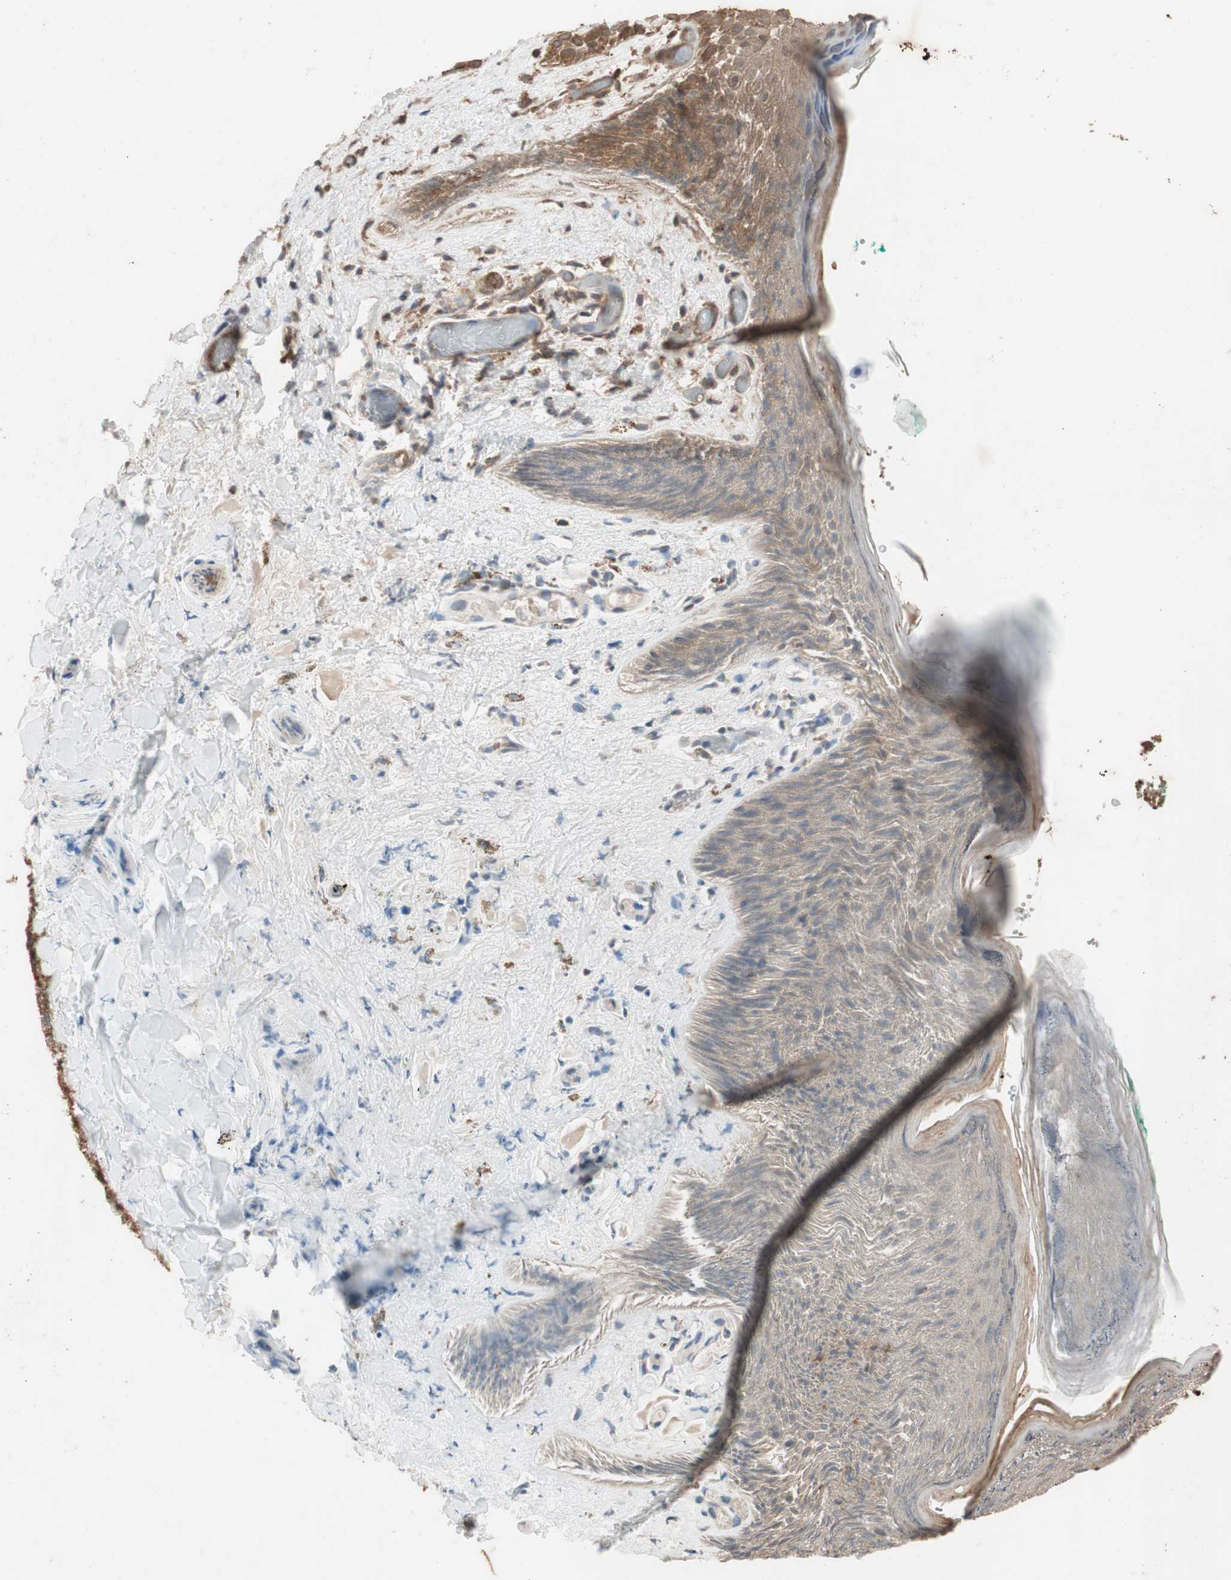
{"staining": {"intensity": "moderate", "quantity": "<25%", "location": "cytoplasmic/membranous"}, "tissue": "skin", "cell_type": "Epidermal cells", "image_type": "normal", "snomed": [{"axis": "morphology", "description": "Normal tissue, NOS"}, {"axis": "topography", "description": "Anal"}], "caption": "The immunohistochemical stain highlights moderate cytoplasmic/membranous expression in epidermal cells of normal skin. (DAB (3,3'-diaminobenzidine) = brown stain, brightfield microscopy at high magnification).", "gene": "EPHA8", "patient": {"sex": "male", "age": 74}}